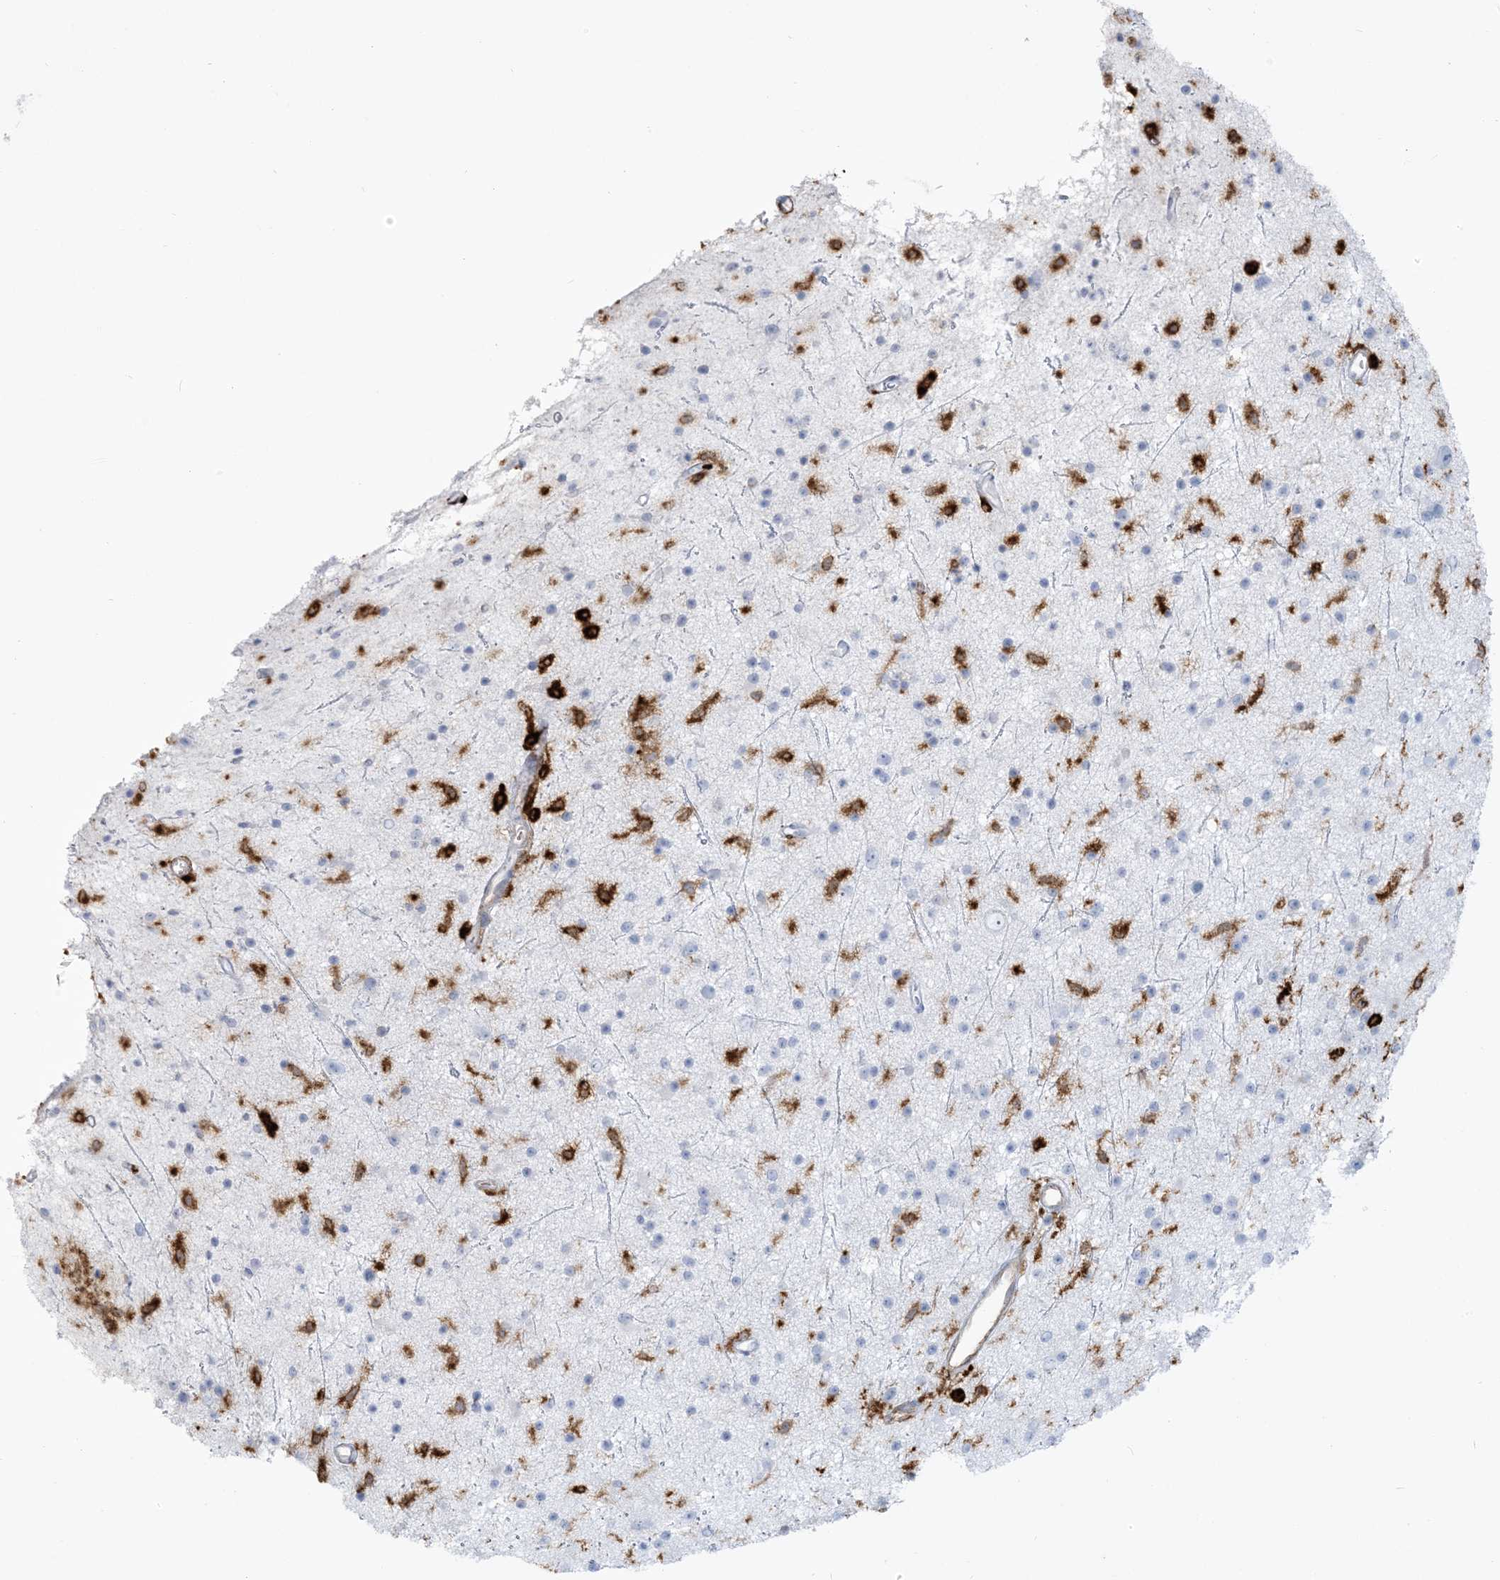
{"staining": {"intensity": "negative", "quantity": "none", "location": "none"}, "tissue": "glioma", "cell_type": "Tumor cells", "image_type": "cancer", "snomed": [{"axis": "morphology", "description": "Glioma, malignant, Low grade"}, {"axis": "topography", "description": "Cerebral cortex"}], "caption": "Human glioma stained for a protein using immunohistochemistry reveals no staining in tumor cells.", "gene": "HLA-DRB1", "patient": {"sex": "female", "age": 39}}